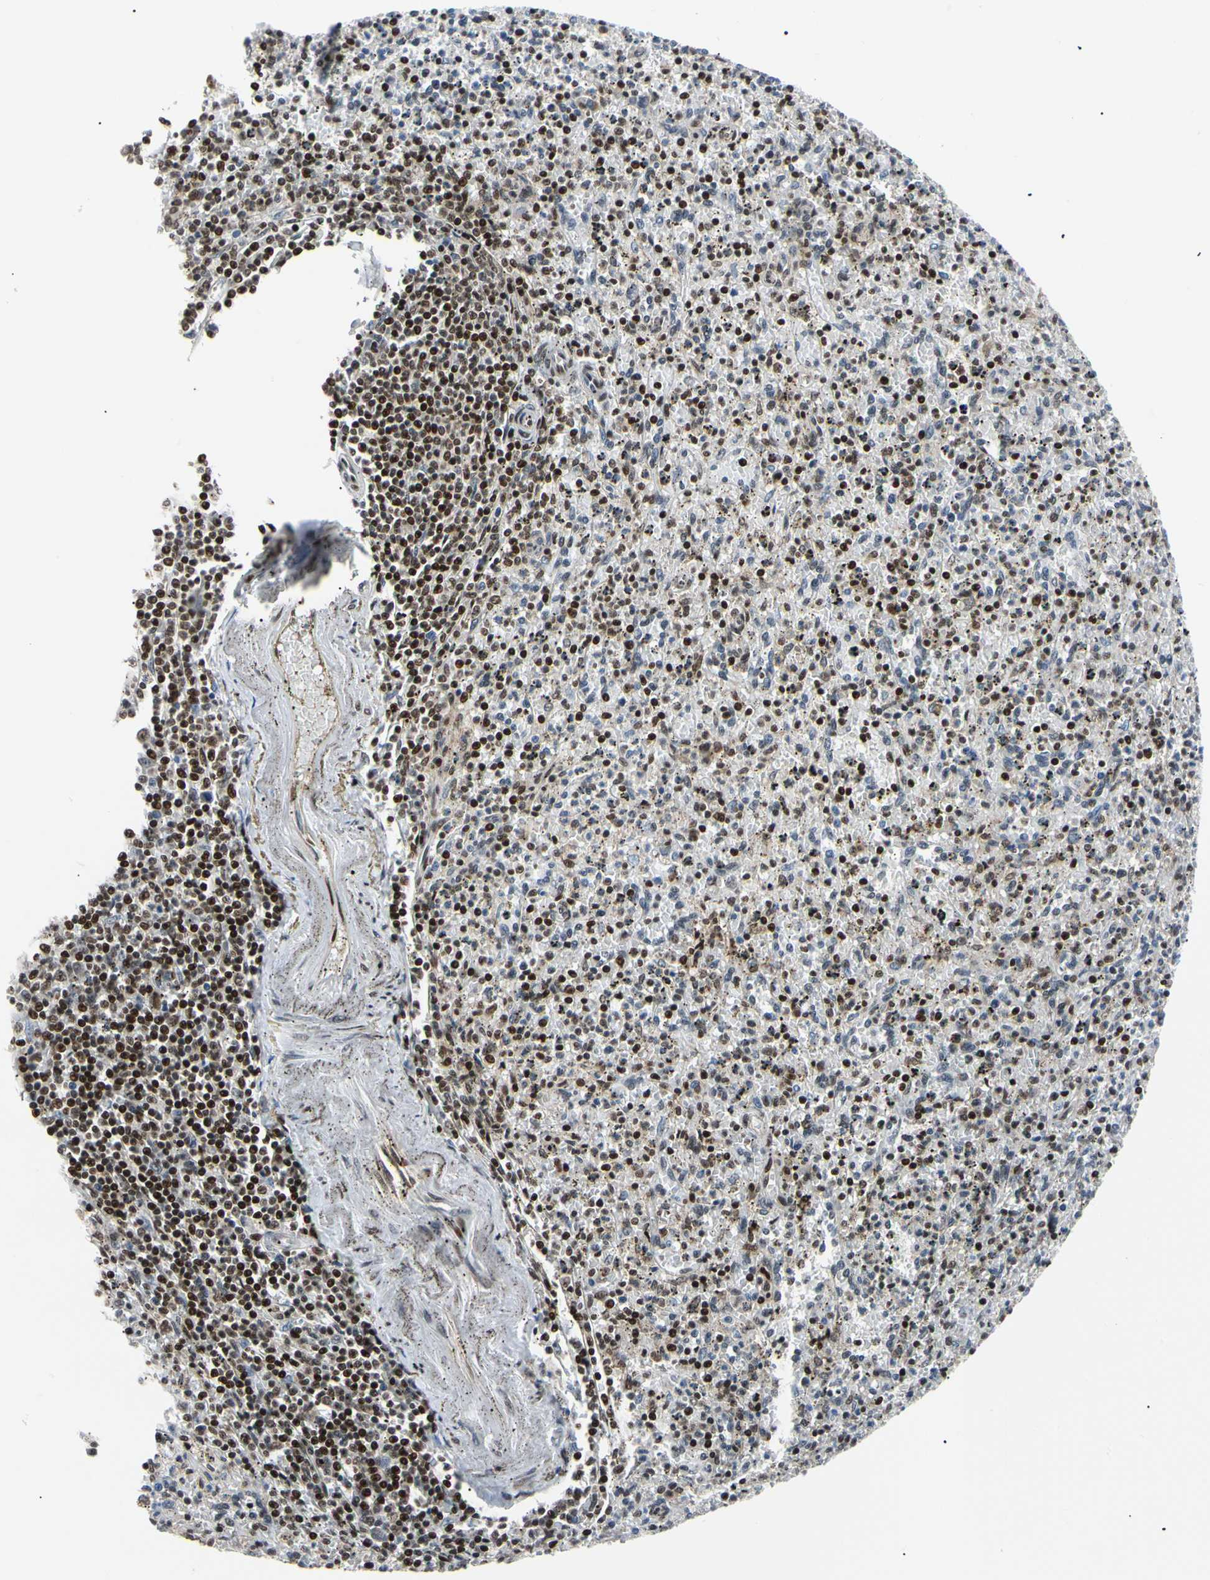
{"staining": {"intensity": "strong", "quantity": "25%-75%", "location": "nuclear"}, "tissue": "spleen", "cell_type": "Cells in red pulp", "image_type": "normal", "snomed": [{"axis": "morphology", "description": "Normal tissue, NOS"}, {"axis": "topography", "description": "Spleen"}], "caption": "Brown immunohistochemical staining in normal spleen exhibits strong nuclear positivity in approximately 25%-75% of cells in red pulp. Immunohistochemistry (ihc) stains the protein of interest in brown and the nuclei are stained blue.", "gene": "E2F1", "patient": {"sex": "male", "age": 72}}